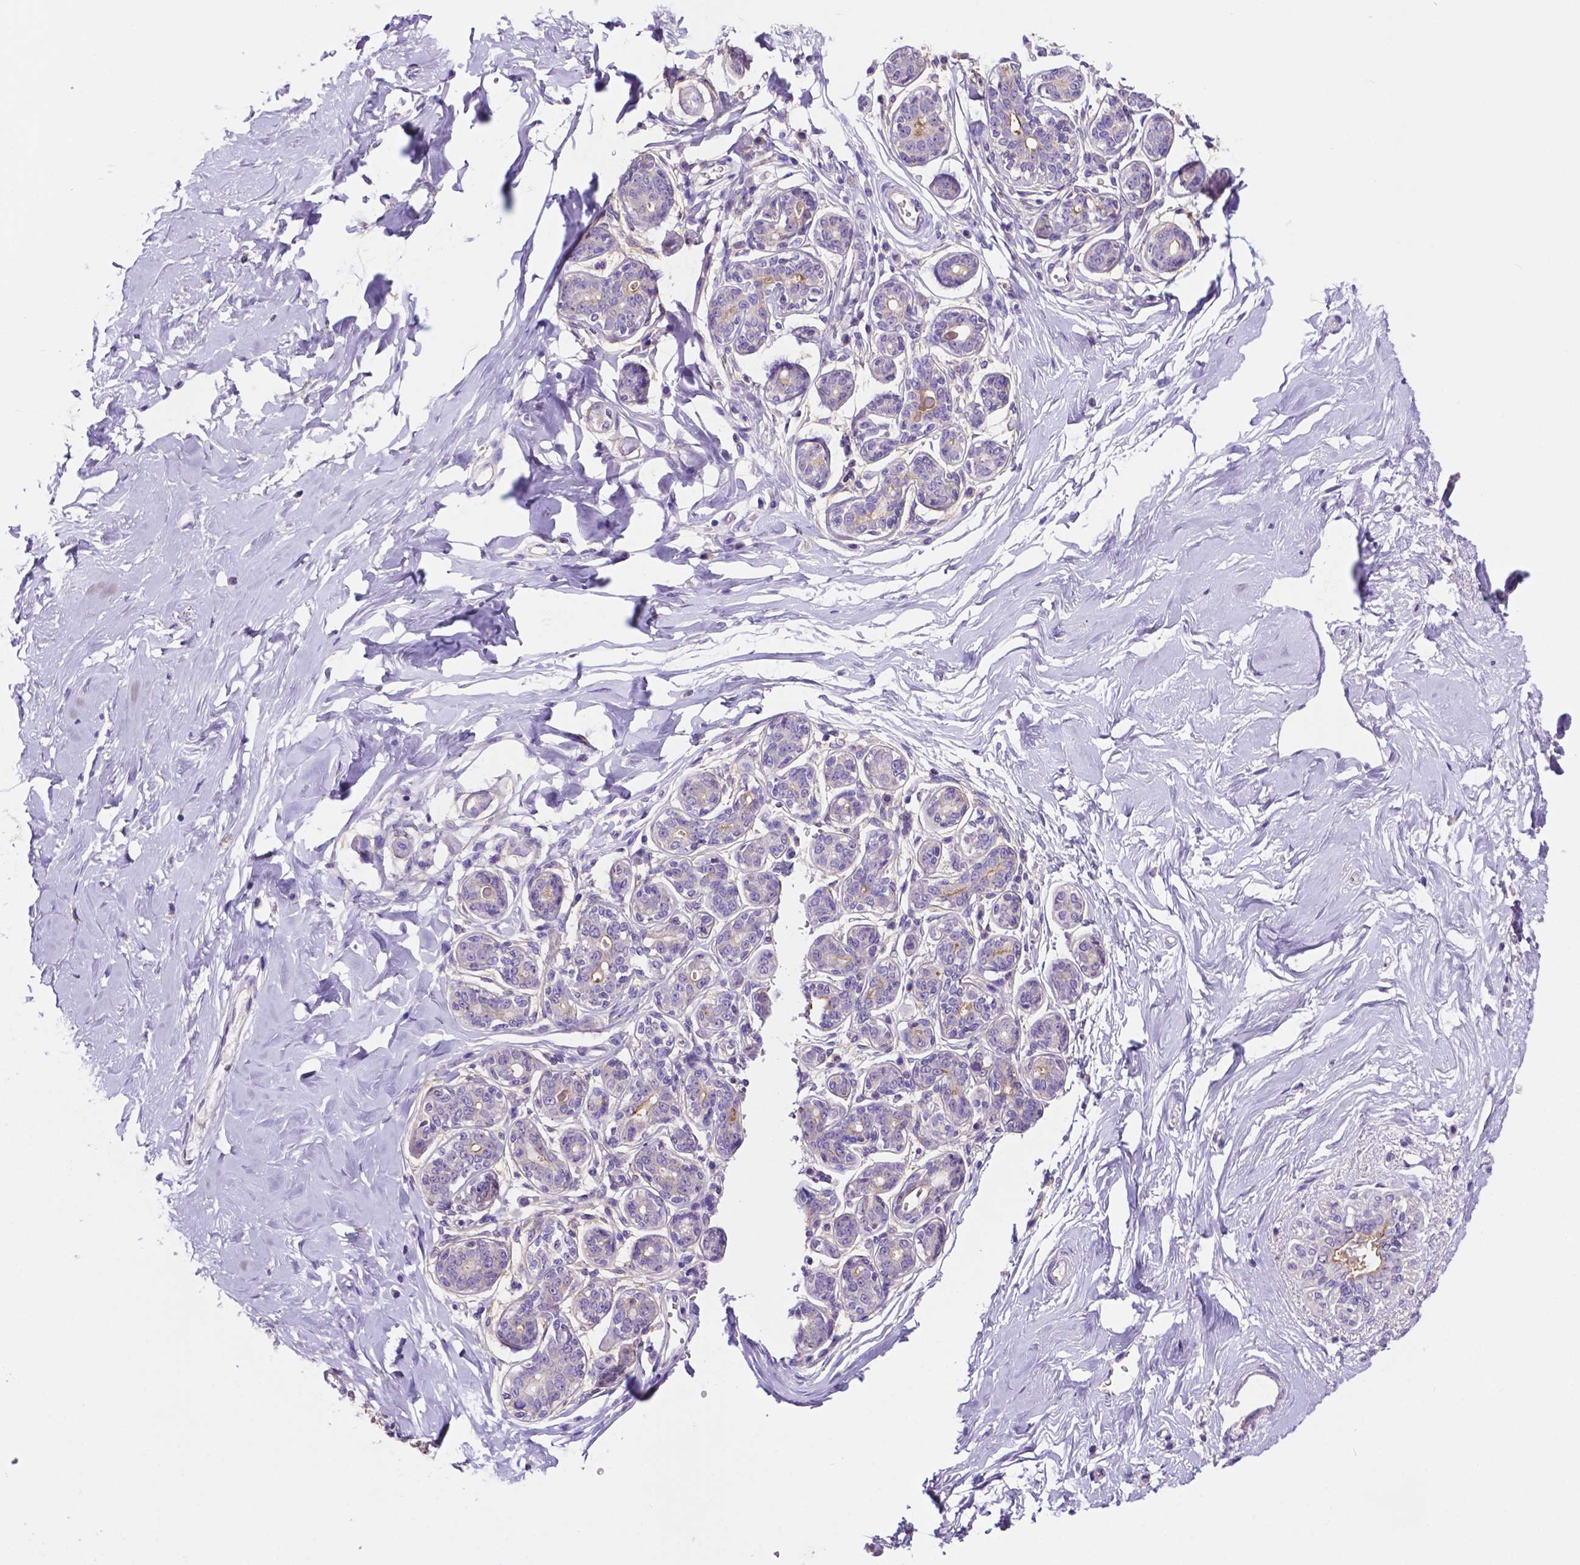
{"staining": {"intensity": "negative", "quantity": "none", "location": "none"}, "tissue": "breast", "cell_type": "Adipocytes", "image_type": "normal", "snomed": [{"axis": "morphology", "description": "Normal tissue, NOS"}, {"axis": "topography", "description": "Skin"}, {"axis": "topography", "description": "Breast"}], "caption": "High magnification brightfield microscopy of normal breast stained with DAB (3,3'-diaminobenzidine) (brown) and counterstained with hematoxylin (blue): adipocytes show no significant expression. (DAB immunohistochemistry visualized using brightfield microscopy, high magnification).", "gene": "PRPS2", "patient": {"sex": "female", "age": 43}}